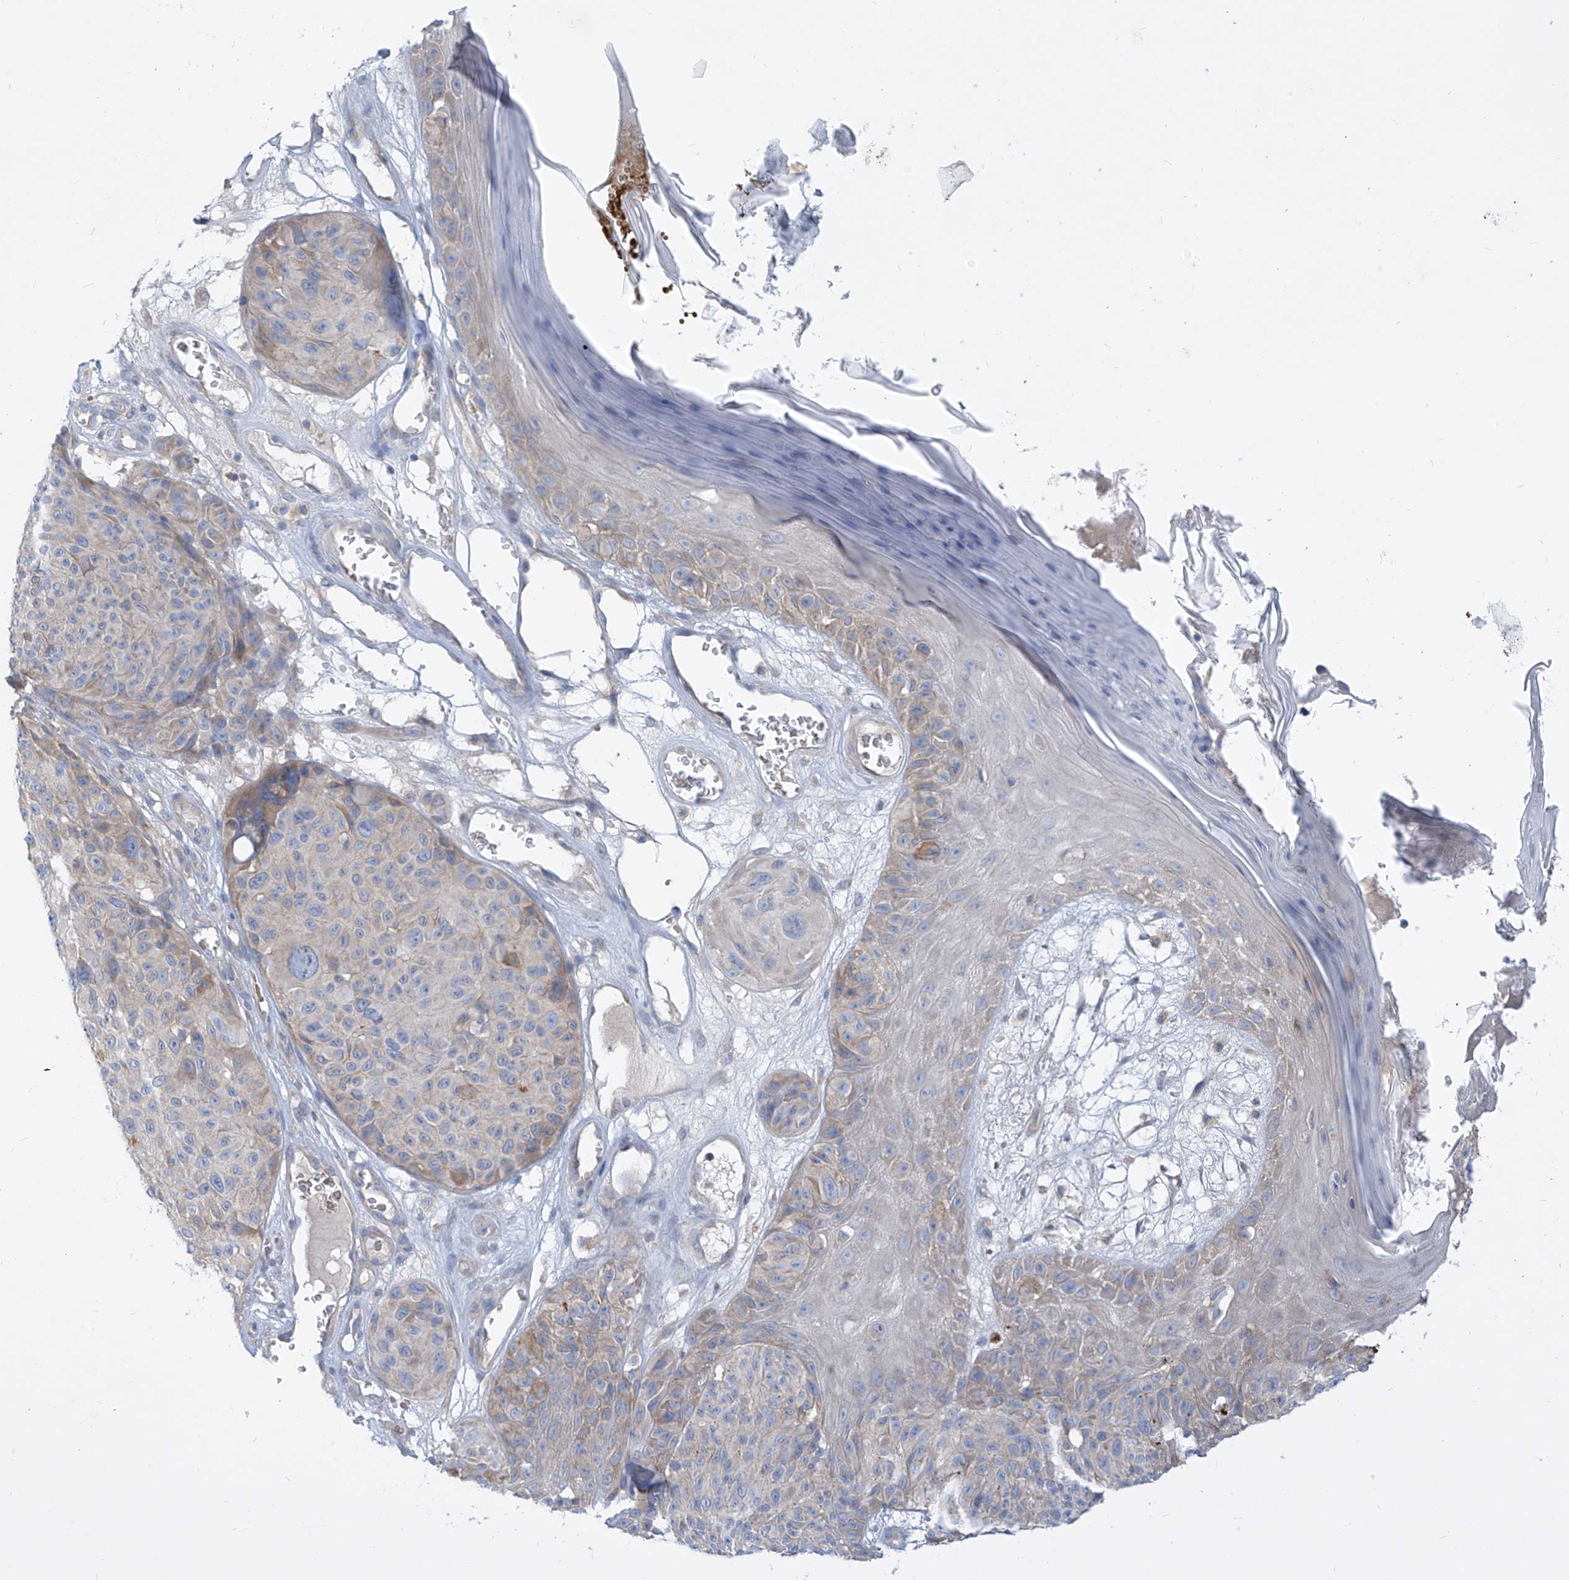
{"staining": {"intensity": "weak", "quantity": "<25%", "location": "cytoplasmic/membranous"}, "tissue": "melanoma", "cell_type": "Tumor cells", "image_type": "cancer", "snomed": [{"axis": "morphology", "description": "Malignant melanoma, NOS"}, {"axis": "topography", "description": "Skin"}], "caption": "The IHC micrograph has no significant staining in tumor cells of melanoma tissue.", "gene": "DGKQ", "patient": {"sex": "male", "age": 83}}